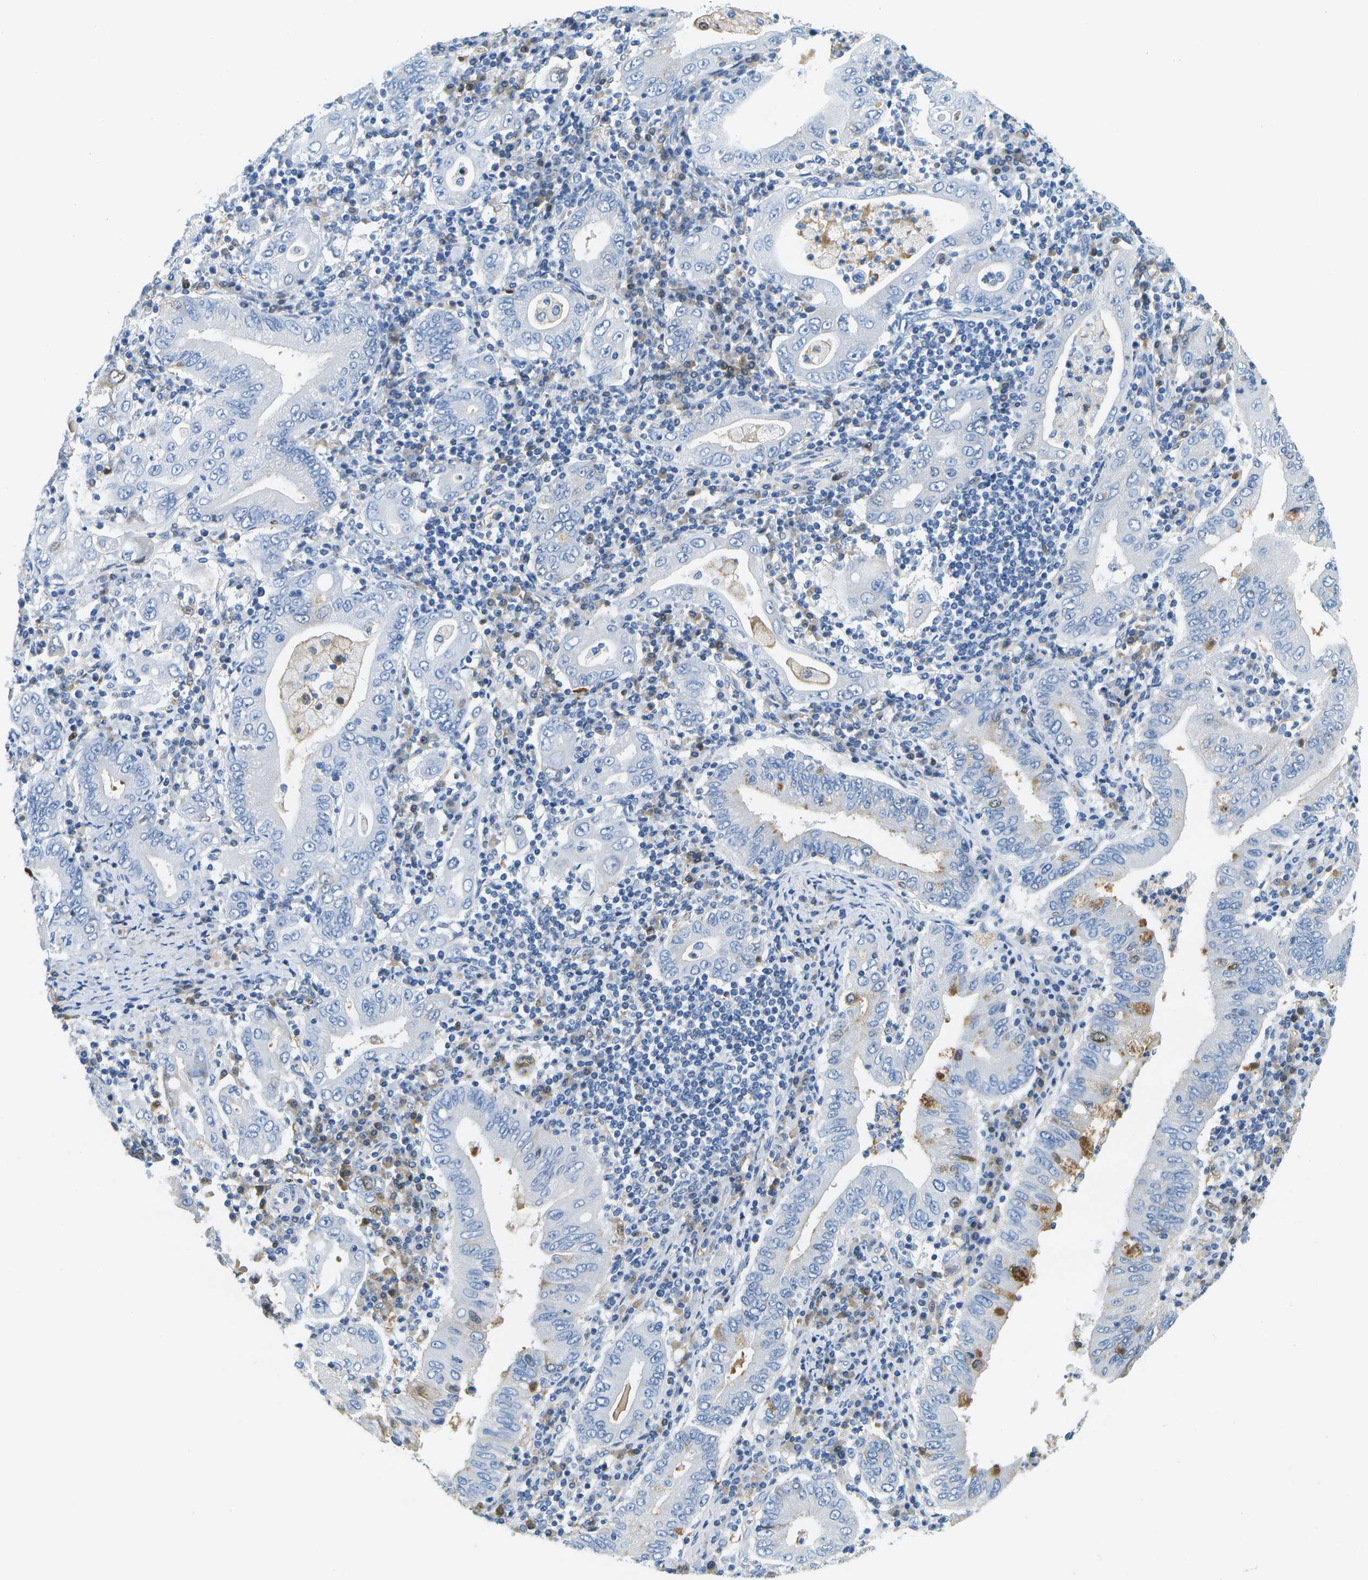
{"staining": {"intensity": "negative", "quantity": "none", "location": "none"}, "tissue": "stomach cancer", "cell_type": "Tumor cells", "image_type": "cancer", "snomed": [{"axis": "morphology", "description": "Normal tissue, NOS"}, {"axis": "morphology", "description": "Adenocarcinoma, NOS"}, {"axis": "topography", "description": "Esophagus"}, {"axis": "topography", "description": "Stomach, upper"}, {"axis": "topography", "description": "Peripheral nerve tissue"}], "caption": "The IHC micrograph has no significant staining in tumor cells of stomach cancer tissue. (IHC, brightfield microscopy, high magnification).", "gene": "SERPINA1", "patient": {"sex": "male", "age": 62}}